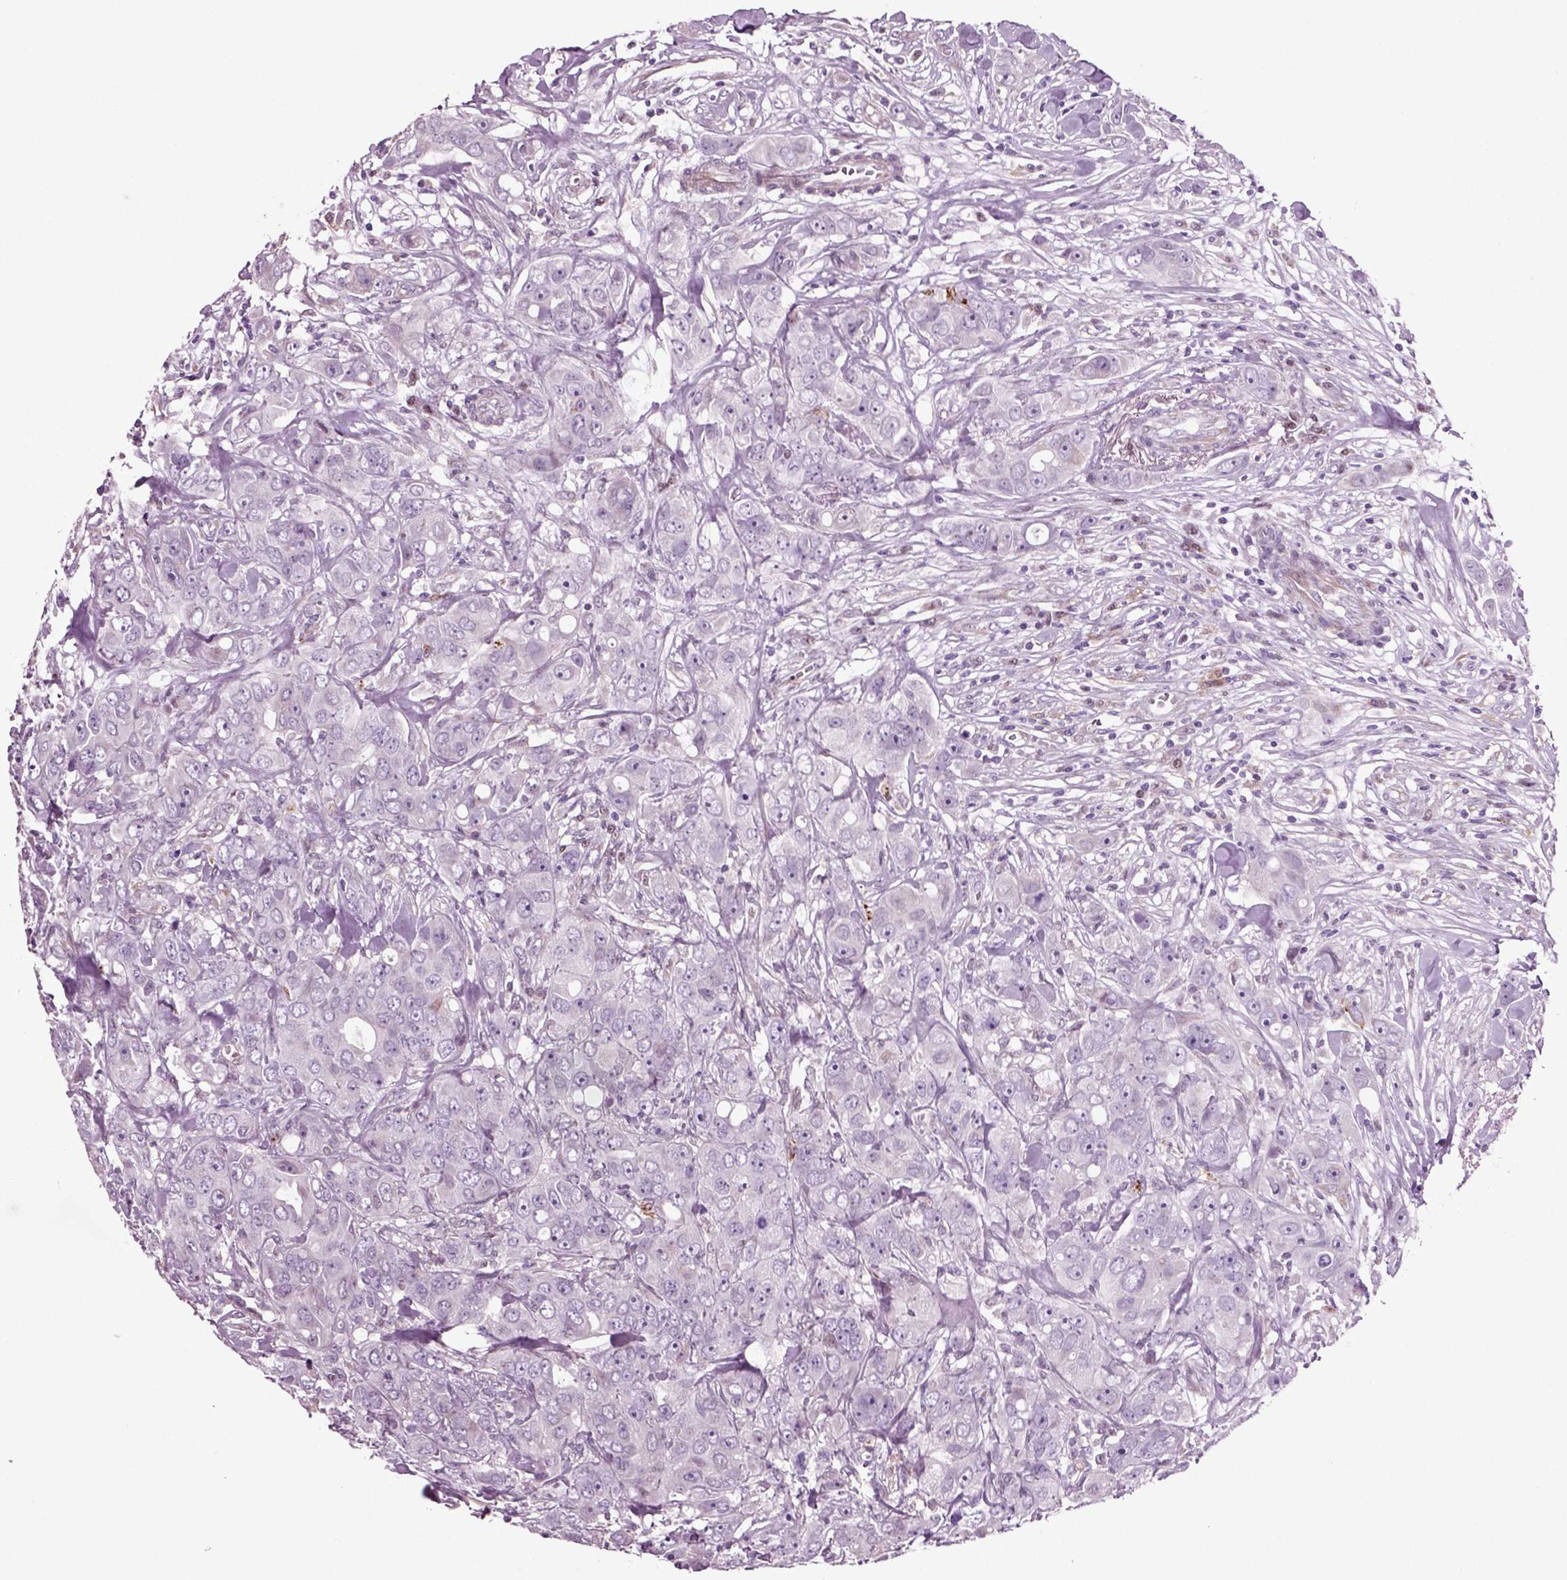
{"staining": {"intensity": "negative", "quantity": "none", "location": "none"}, "tissue": "breast cancer", "cell_type": "Tumor cells", "image_type": "cancer", "snomed": [{"axis": "morphology", "description": "Duct carcinoma"}, {"axis": "topography", "description": "Breast"}], "caption": "Tumor cells show no significant protein expression in breast cancer (intraductal carcinoma).", "gene": "ARID3A", "patient": {"sex": "female", "age": 43}}